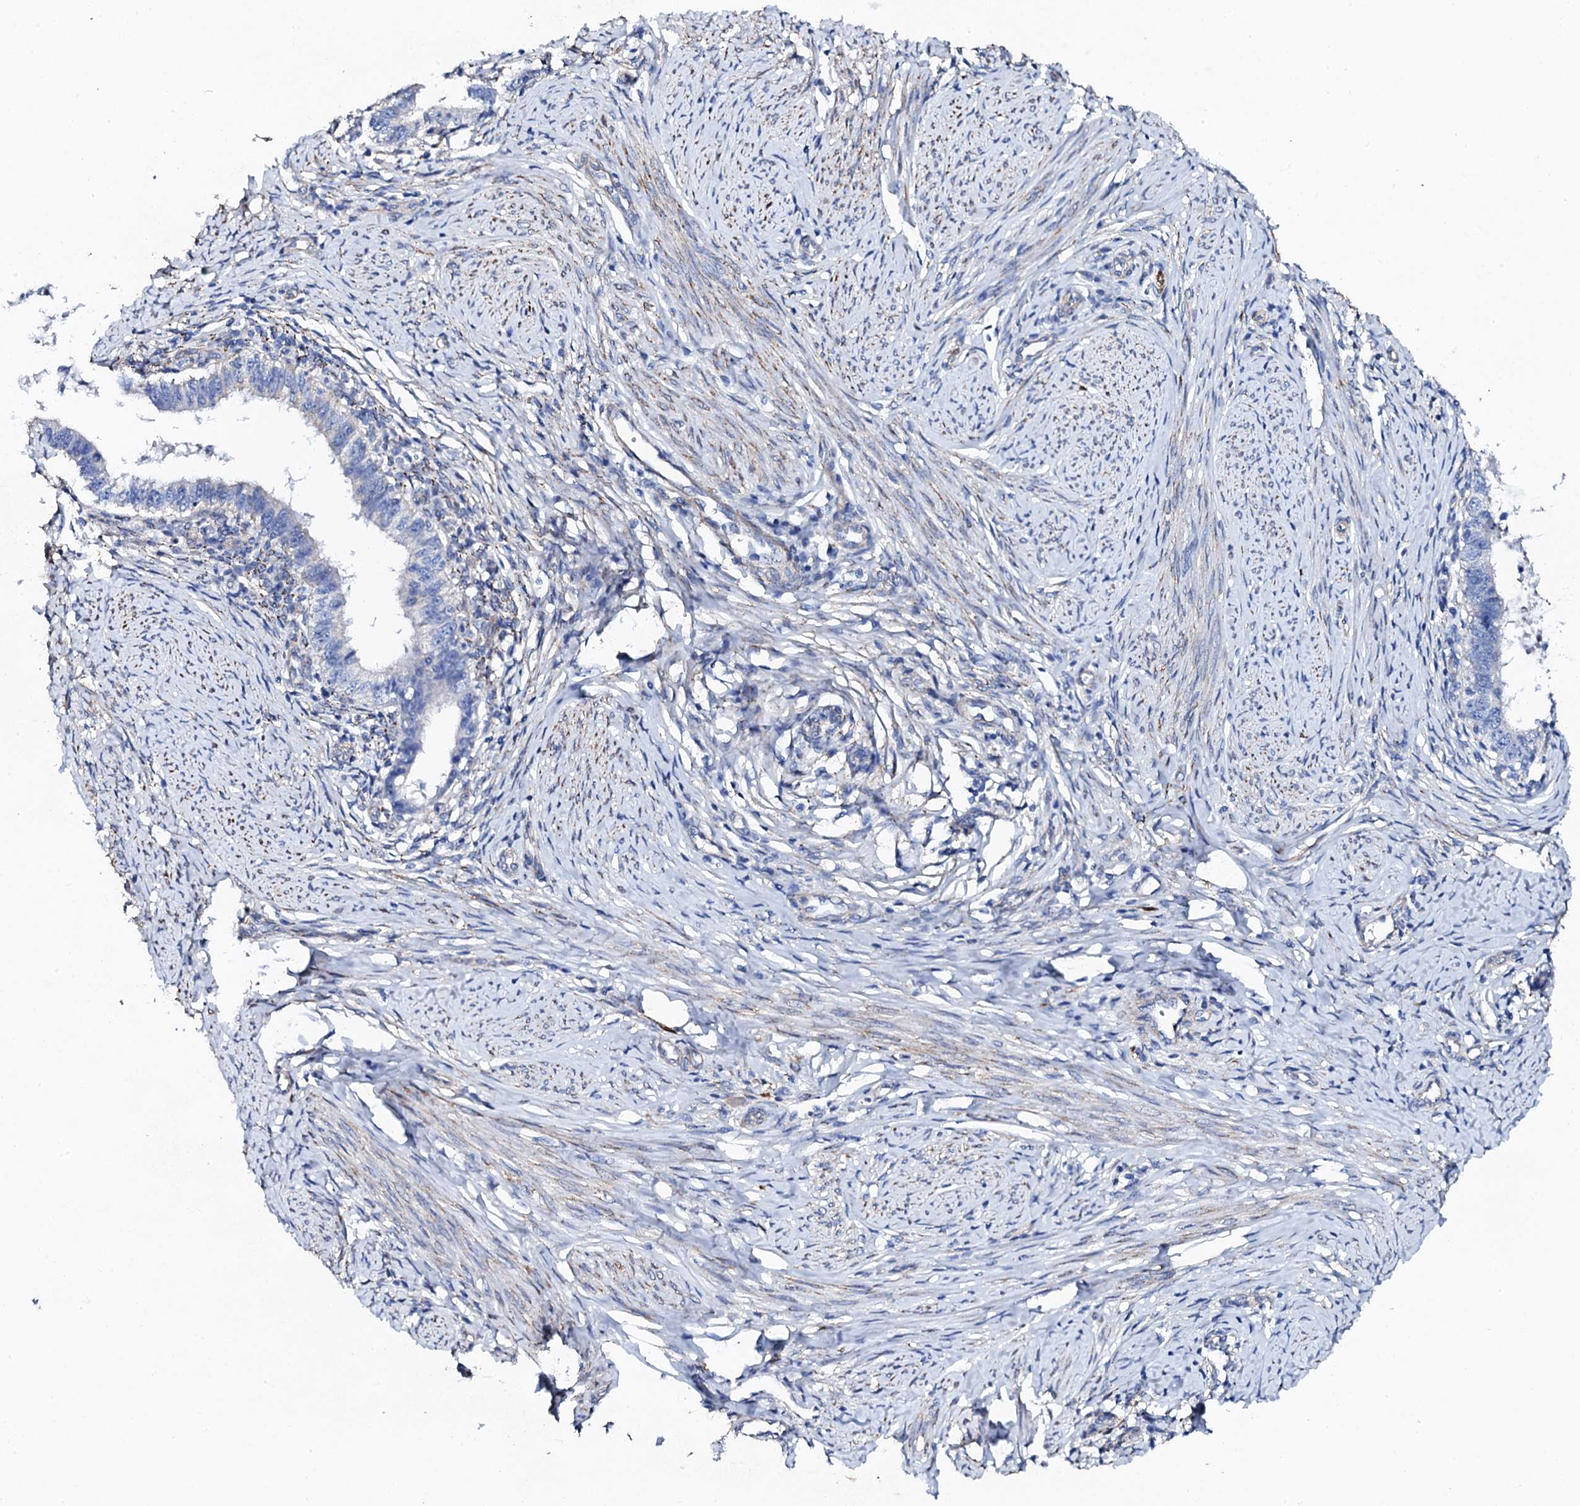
{"staining": {"intensity": "negative", "quantity": "none", "location": "none"}, "tissue": "cervical cancer", "cell_type": "Tumor cells", "image_type": "cancer", "snomed": [{"axis": "morphology", "description": "Adenocarcinoma, NOS"}, {"axis": "topography", "description": "Cervix"}], "caption": "Immunohistochemical staining of adenocarcinoma (cervical) exhibits no significant positivity in tumor cells. Brightfield microscopy of IHC stained with DAB (brown) and hematoxylin (blue), captured at high magnification.", "gene": "KLHL32", "patient": {"sex": "female", "age": 36}}